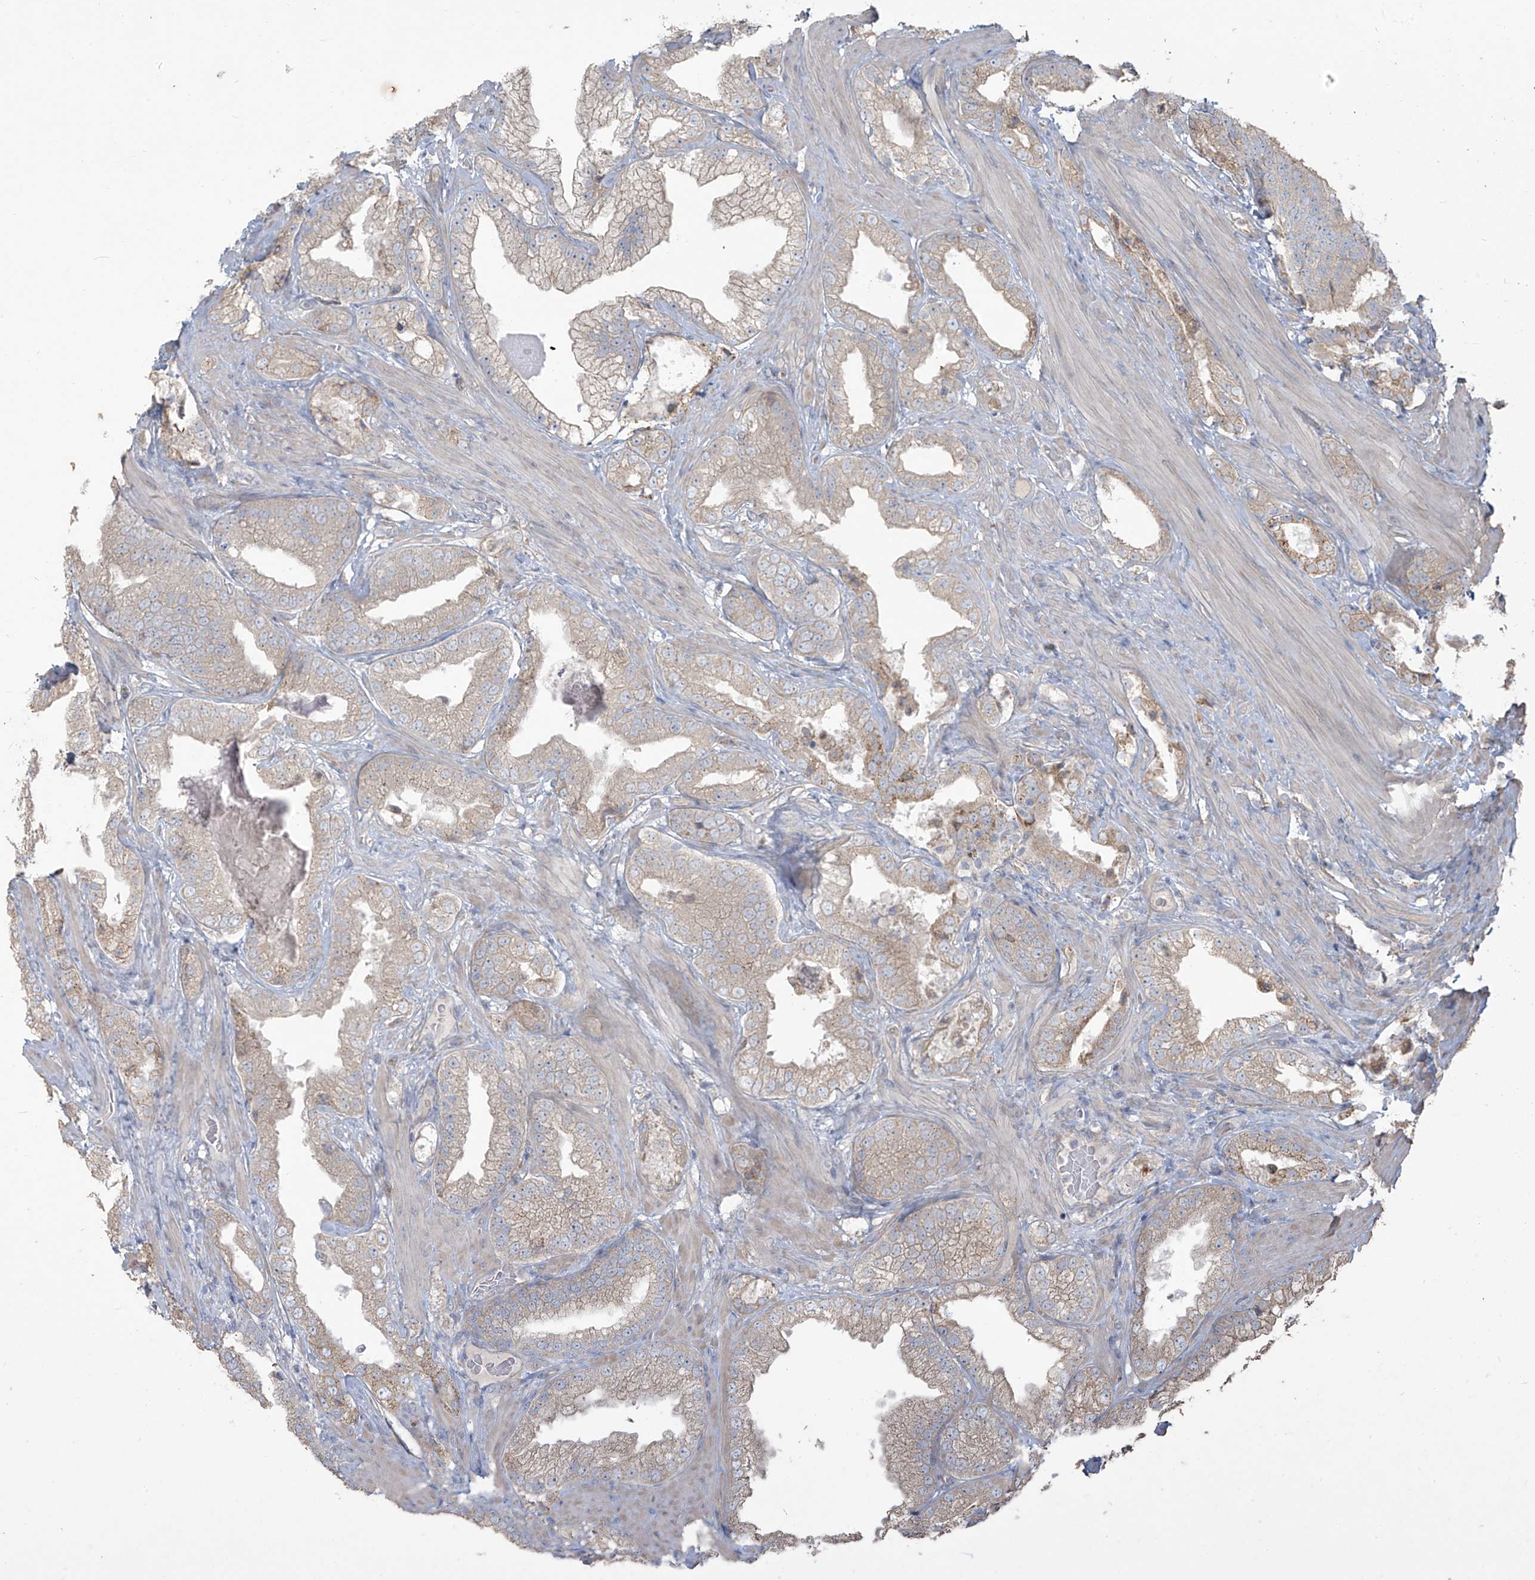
{"staining": {"intensity": "moderate", "quantity": "<25%", "location": "cytoplasmic/membranous"}, "tissue": "prostate cancer", "cell_type": "Tumor cells", "image_type": "cancer", "snomed": [{"axis": "morphology", "description": "Adenocarcinoma, High grade"}, {"axis": "topography", "description": "Prostate"}], "caption": "Human prostate adenocarcinoma (high-grade) stained for a protein (brown) displays moderate cytoplasmic/membranous positive positivity in about <25% of tumor cells.", "gene": "MAGIX", "patient": {"sex": "male", "age": 58}}